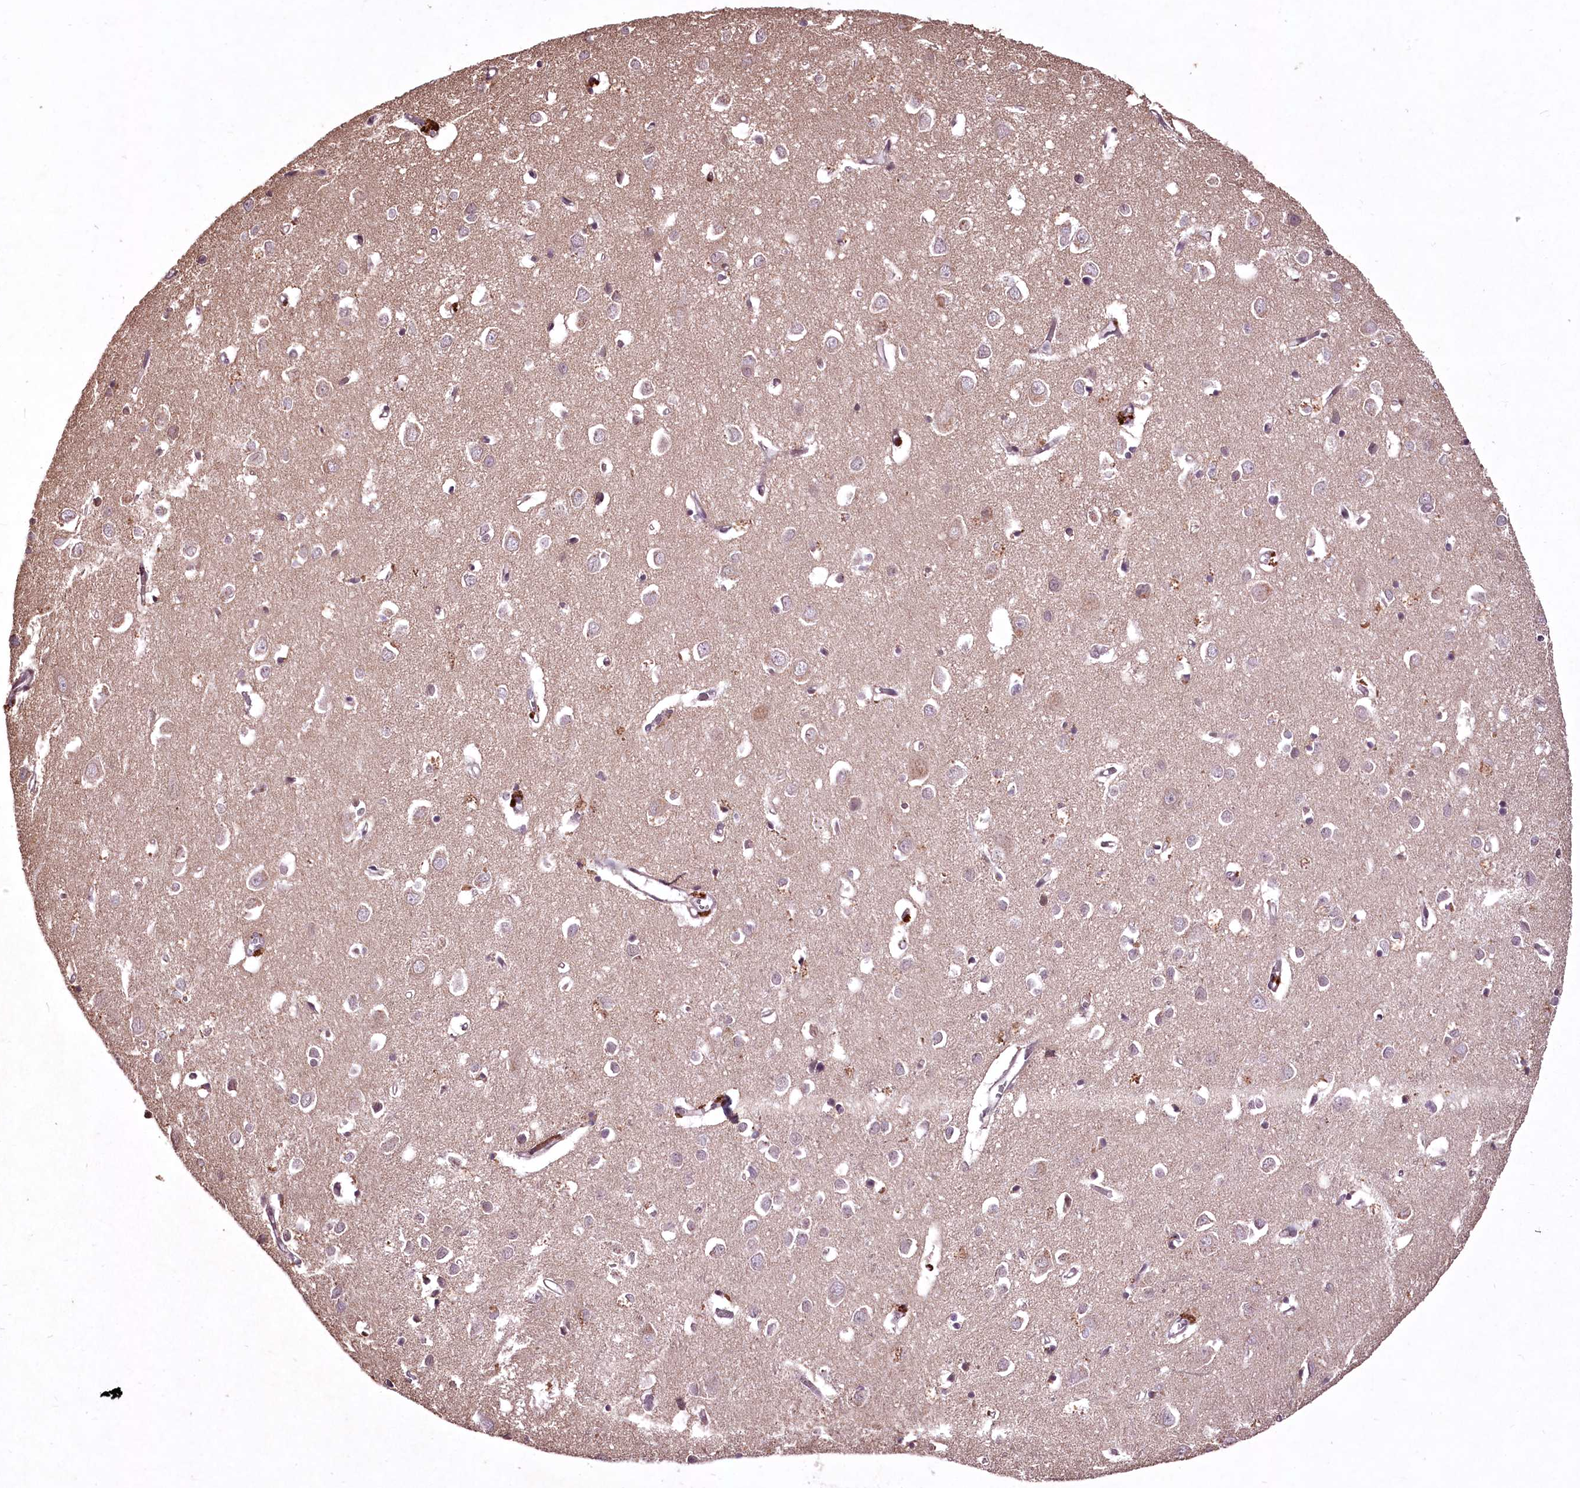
{"staining": {"intensity": "negative", "quantity": "none", "location": "none"}, "tissue": "cerebral cortex", "cell_type": "Endothelial cells", "image_type": "normal", "snomed": [{"axis": "morphology", "description": "Normal tissue, NOS"}, {"axis": "topography", "description": "Cerebral cortex"}], "caption": "This micrograph is of benign cerebral cortex stained with immunohistochemistry to label a protein in brown with the nuclei are counter-stained blue. There is no staining in endothelial cells. (DAB (3,3'-diaminobenzidine) immunohistochemistry visualized using brightfield microscopy, high magnification).", "gene": "ADRA1D", "patient": {"sex": "female", "age": 64}}